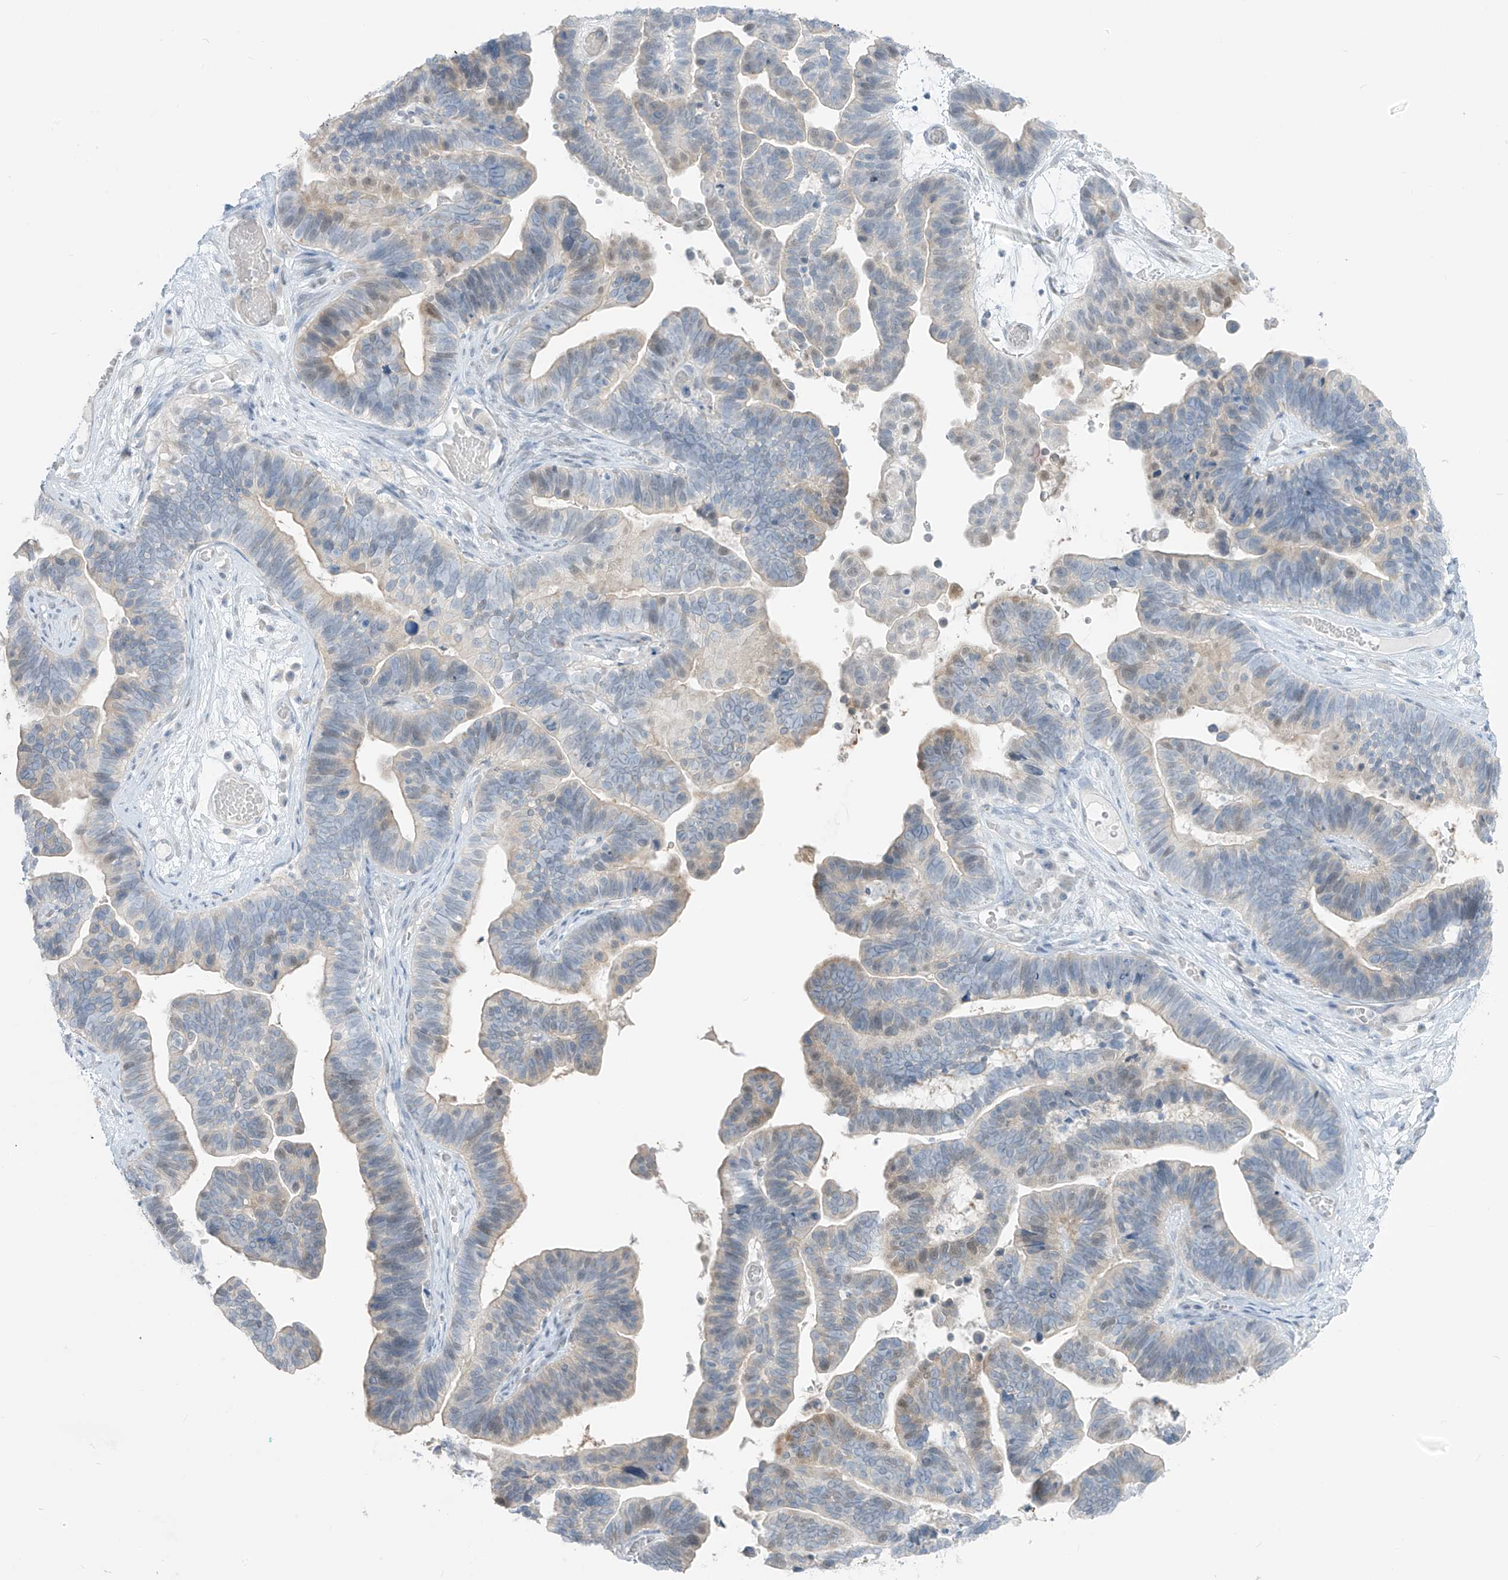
{"staining": {"intensity": "weak", "quantity": "<25%", "location": "cytoplasmic/membranous"}, "tissue": "ovarian cancer", "cell_type": "Tumor cells", "image_type": "cancer", "snomed": [{"axis": "morphology", "description": "Cystadenocarcinoma, serous, NOS"}, {"axis": "topography", "description": "Ovary"}], "caption": "The histopathology image shows no significant expression in tumor cells of ovarian cancer.", "gene": "ASPRV1", "patient": {"sex": "female", "age": 56}}